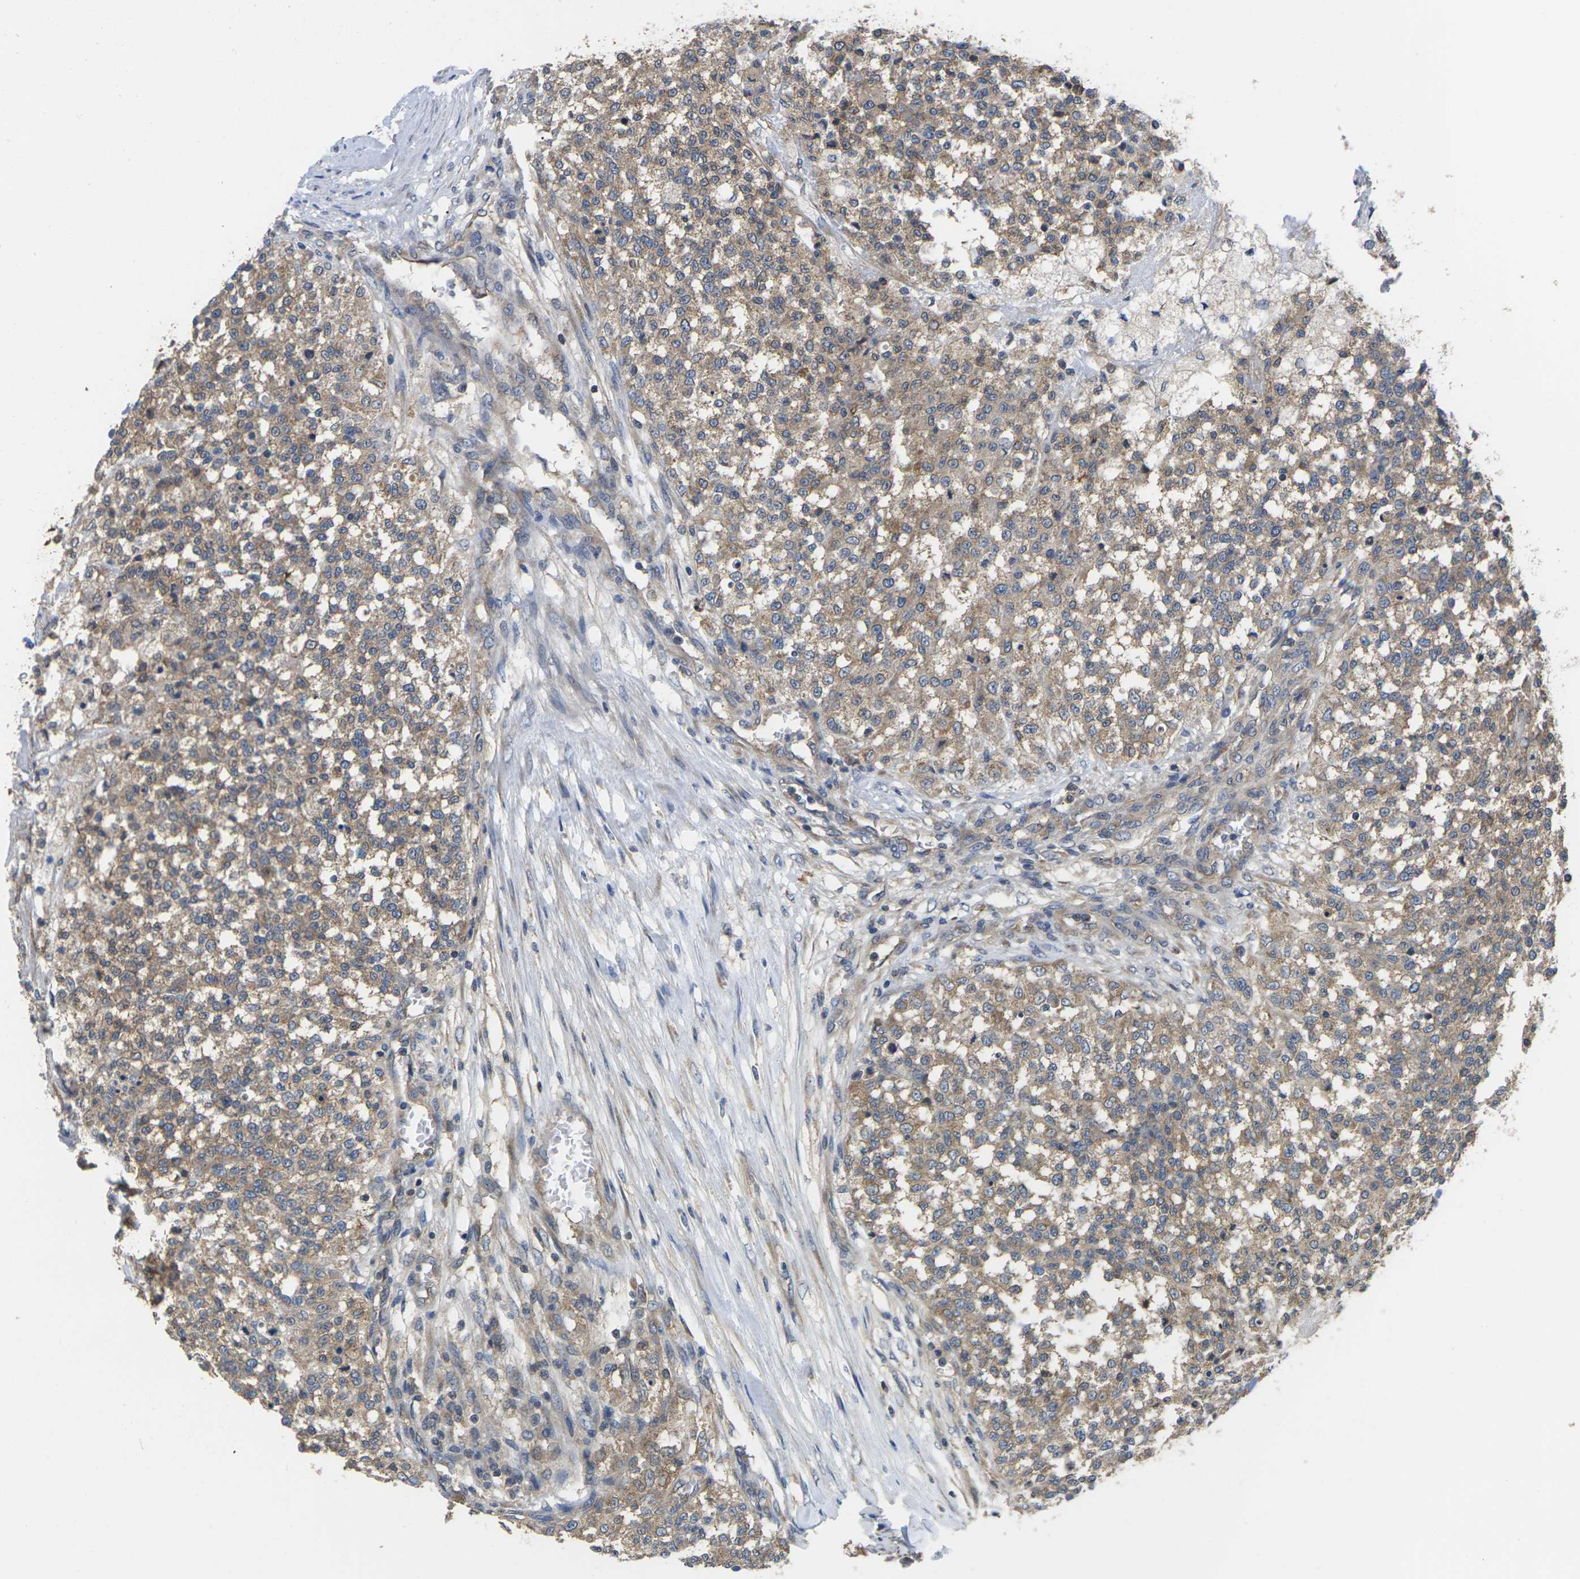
{"staining": {"intensity": "moderate", "quantity": ">75%", "location": "cytoplasmic/membranous"}, "tissue": "testis cancer", "cell_type": "Tumor cells", "image_type": "cancer", "snomed": [{"axis": "morphology", "description": "Seminoma, NOS"}, {"axis": "topography", "description": "Testis"}], "caption": "Human testis seminoma stained with a protein marker exhibits moderate staining in tumor cells.", "gene": "TMCC2", "patient": {"sex": "male", "age": 59}}